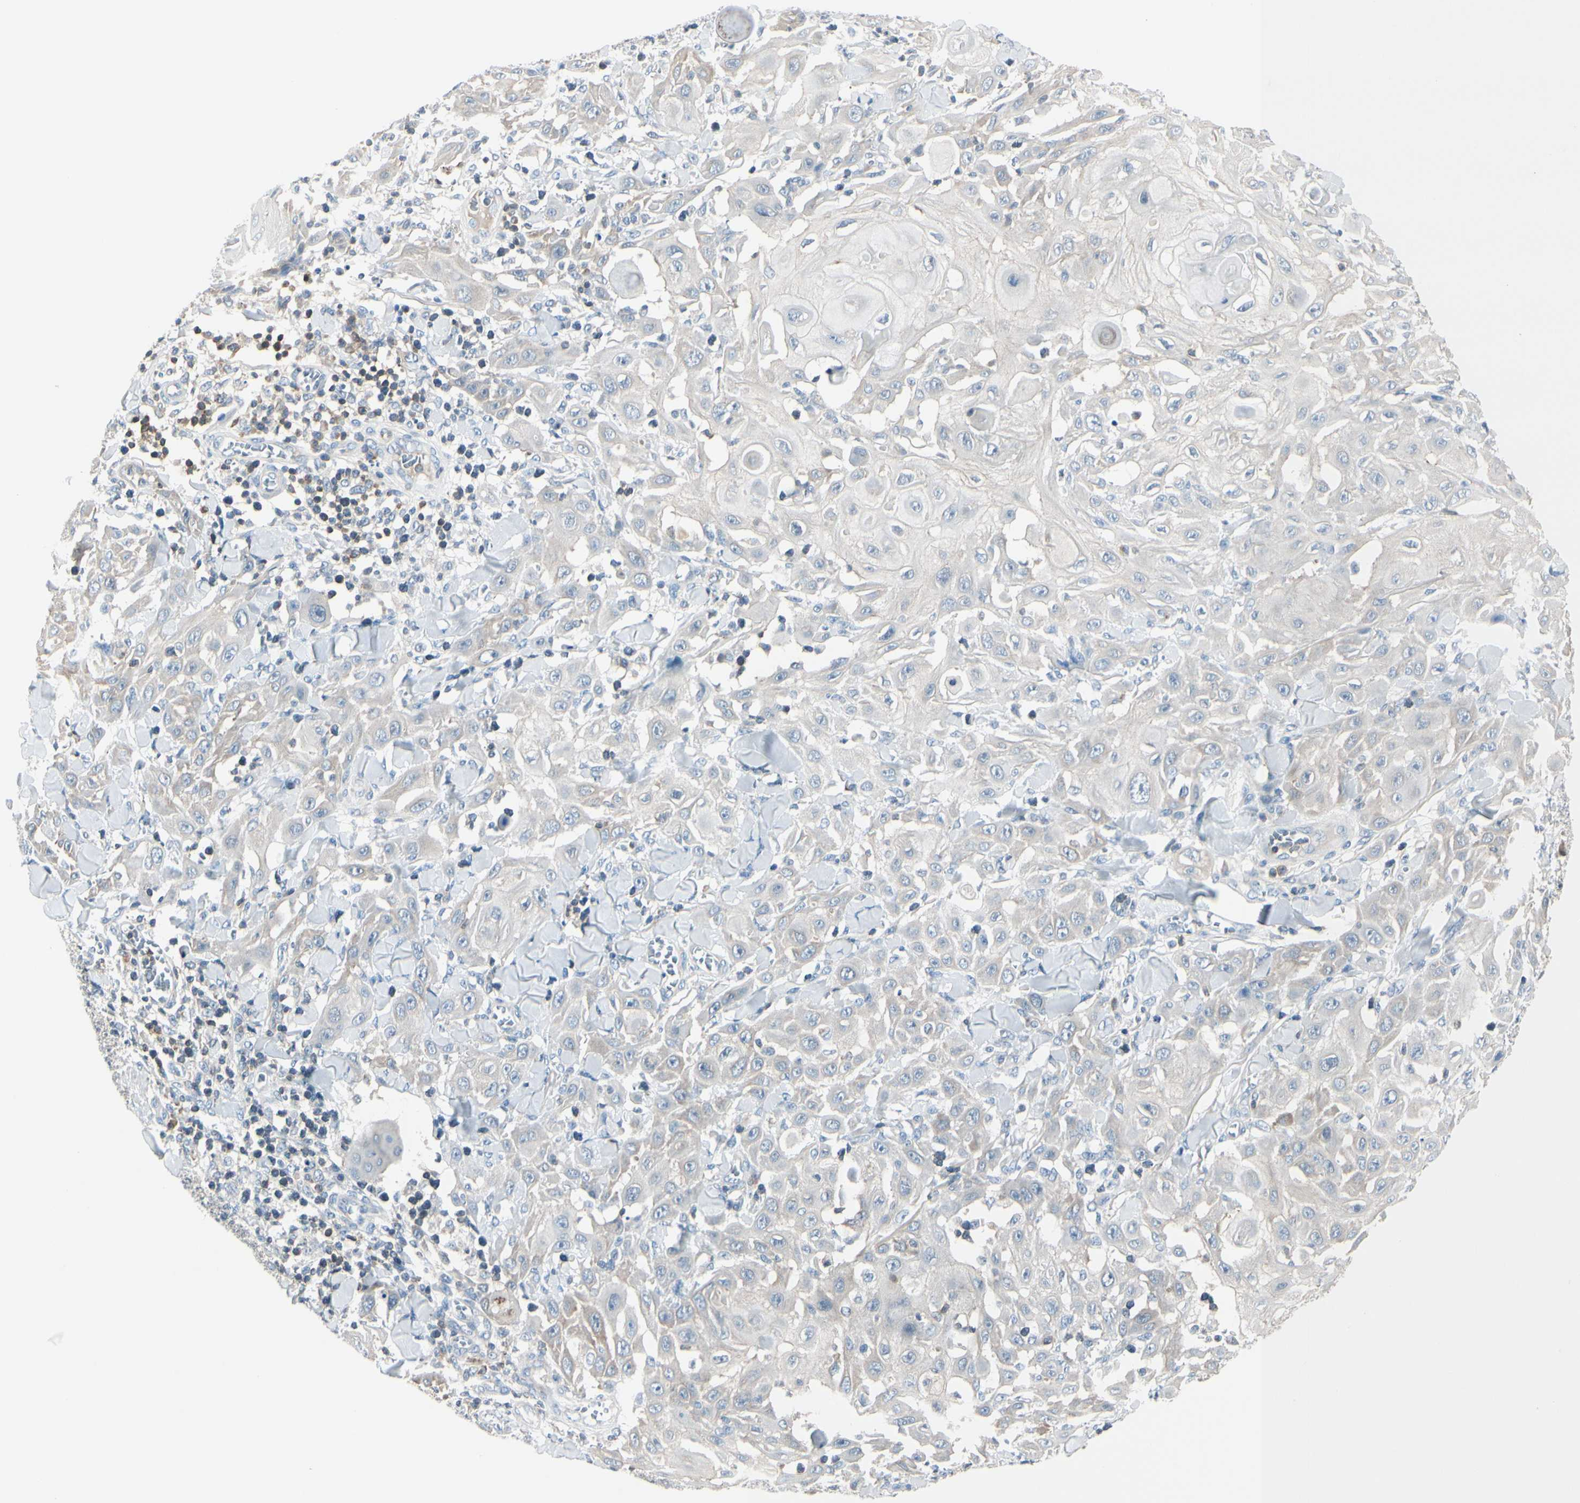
{"staining": {"intensity": "weak", "quantity": "<25%", "location": "cytoplasmic/membranous"}, "tissue": "skin cancer", "cell_type": "Tumor cells", "image_type": "cancer", "snomed": [{"axis": "morphology", "description": "Squamous cell carcinoma, NOS"}, {"axis": "topography", "description": "Skin"}], "caption": "An IHC histopathology image of skin cancer is shown. There is no staining in tumor cells of skin cancer.", "gene": "SLC9A3R1", "patient": {"sex": "male", "age": 24}}